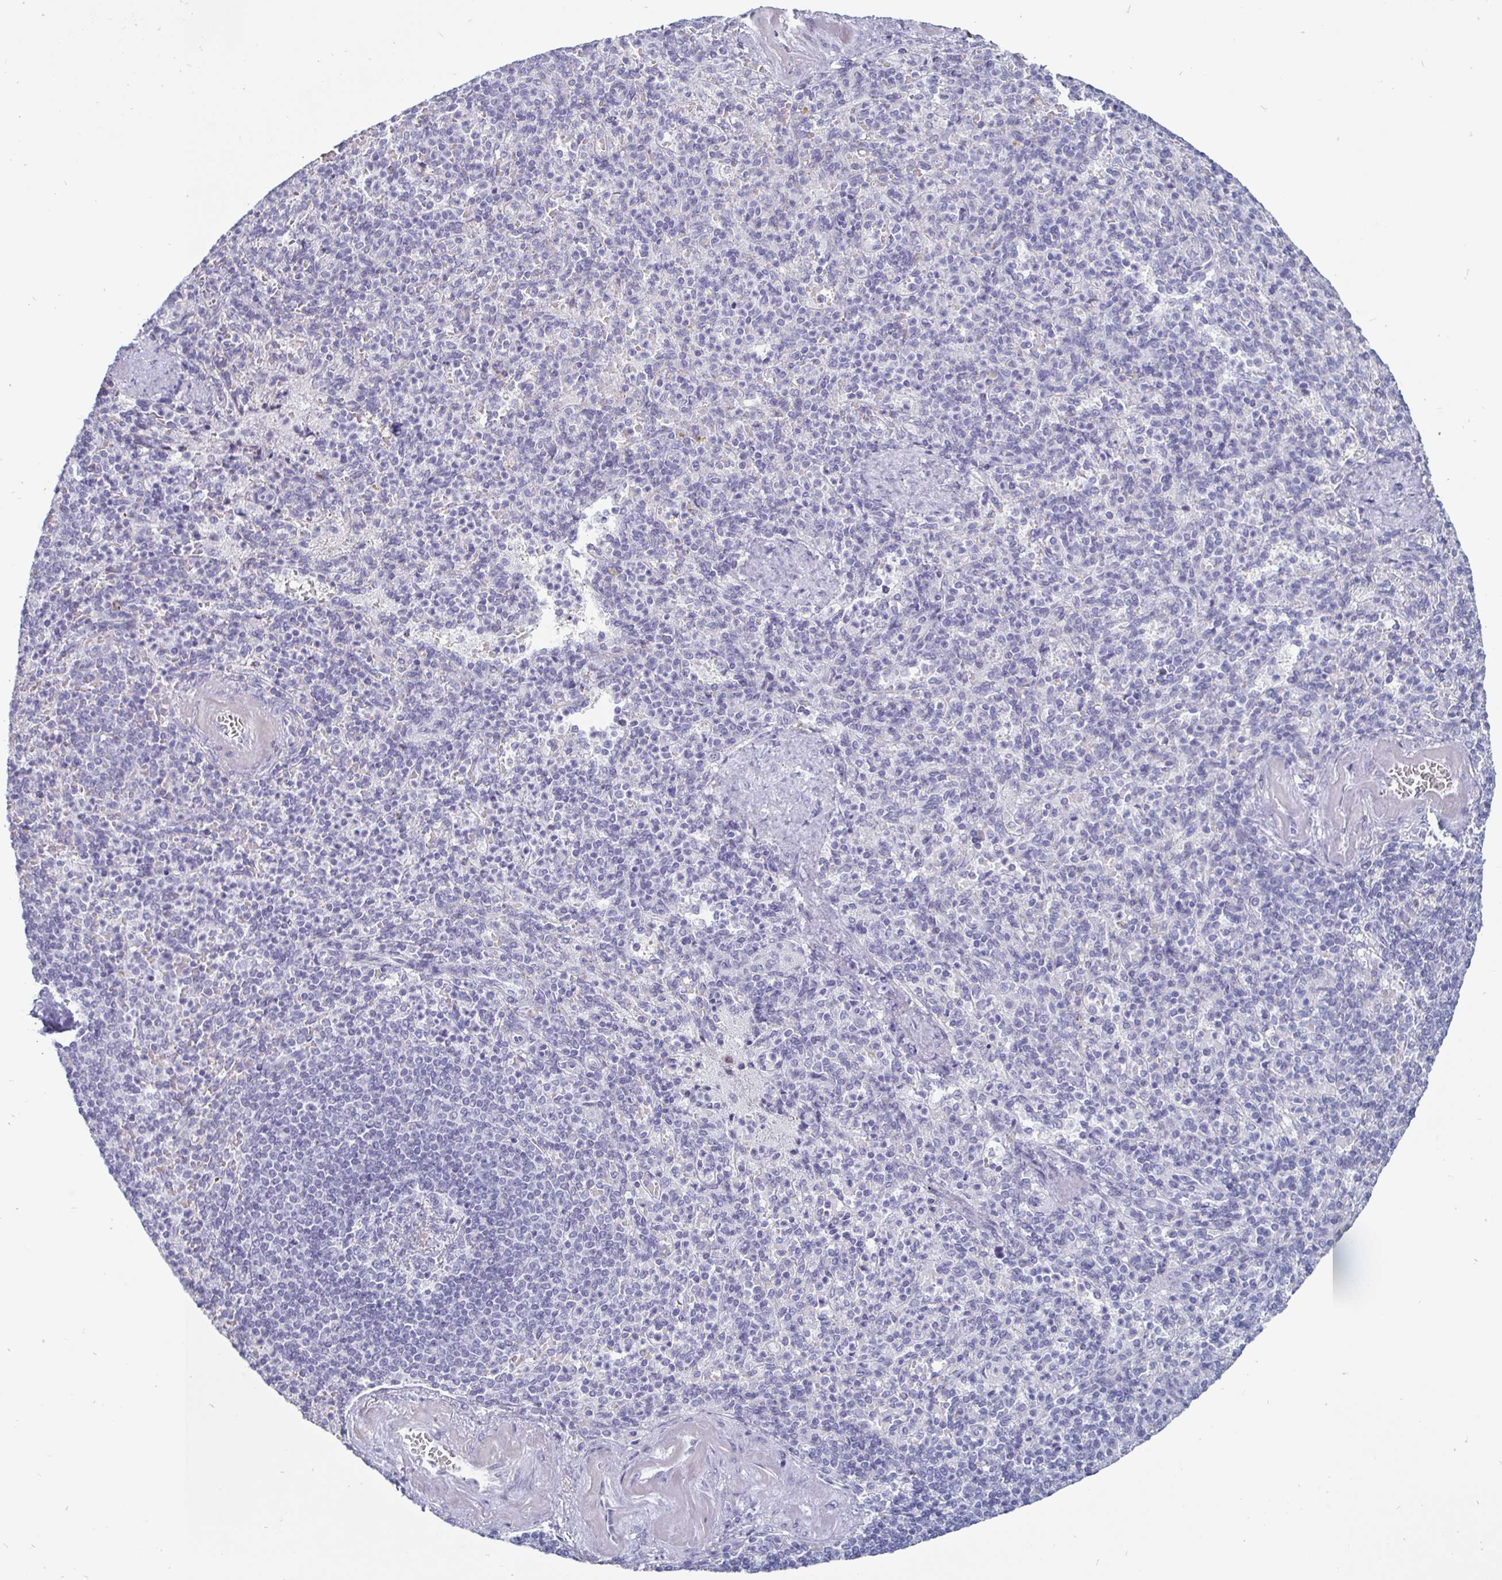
{"staining": {"intensity": "negative", "quantity": "none", "location": "none"}, "tissue": "spleen", "cell_type": "Cells in red pulp", "image_type": "normal", "snomed": [{"axis": "morphology", "description": "Normal tissue, NOS"}, {"axis": "topography", "description": "Spleen"}], "caption": "IHC histopathology image of unremarkable spleen stained for a protein (brown), which shows no positivity in cells in red pulp.", "gene": "OOSP2", "patient": {"sex": "female", "age": 74}}